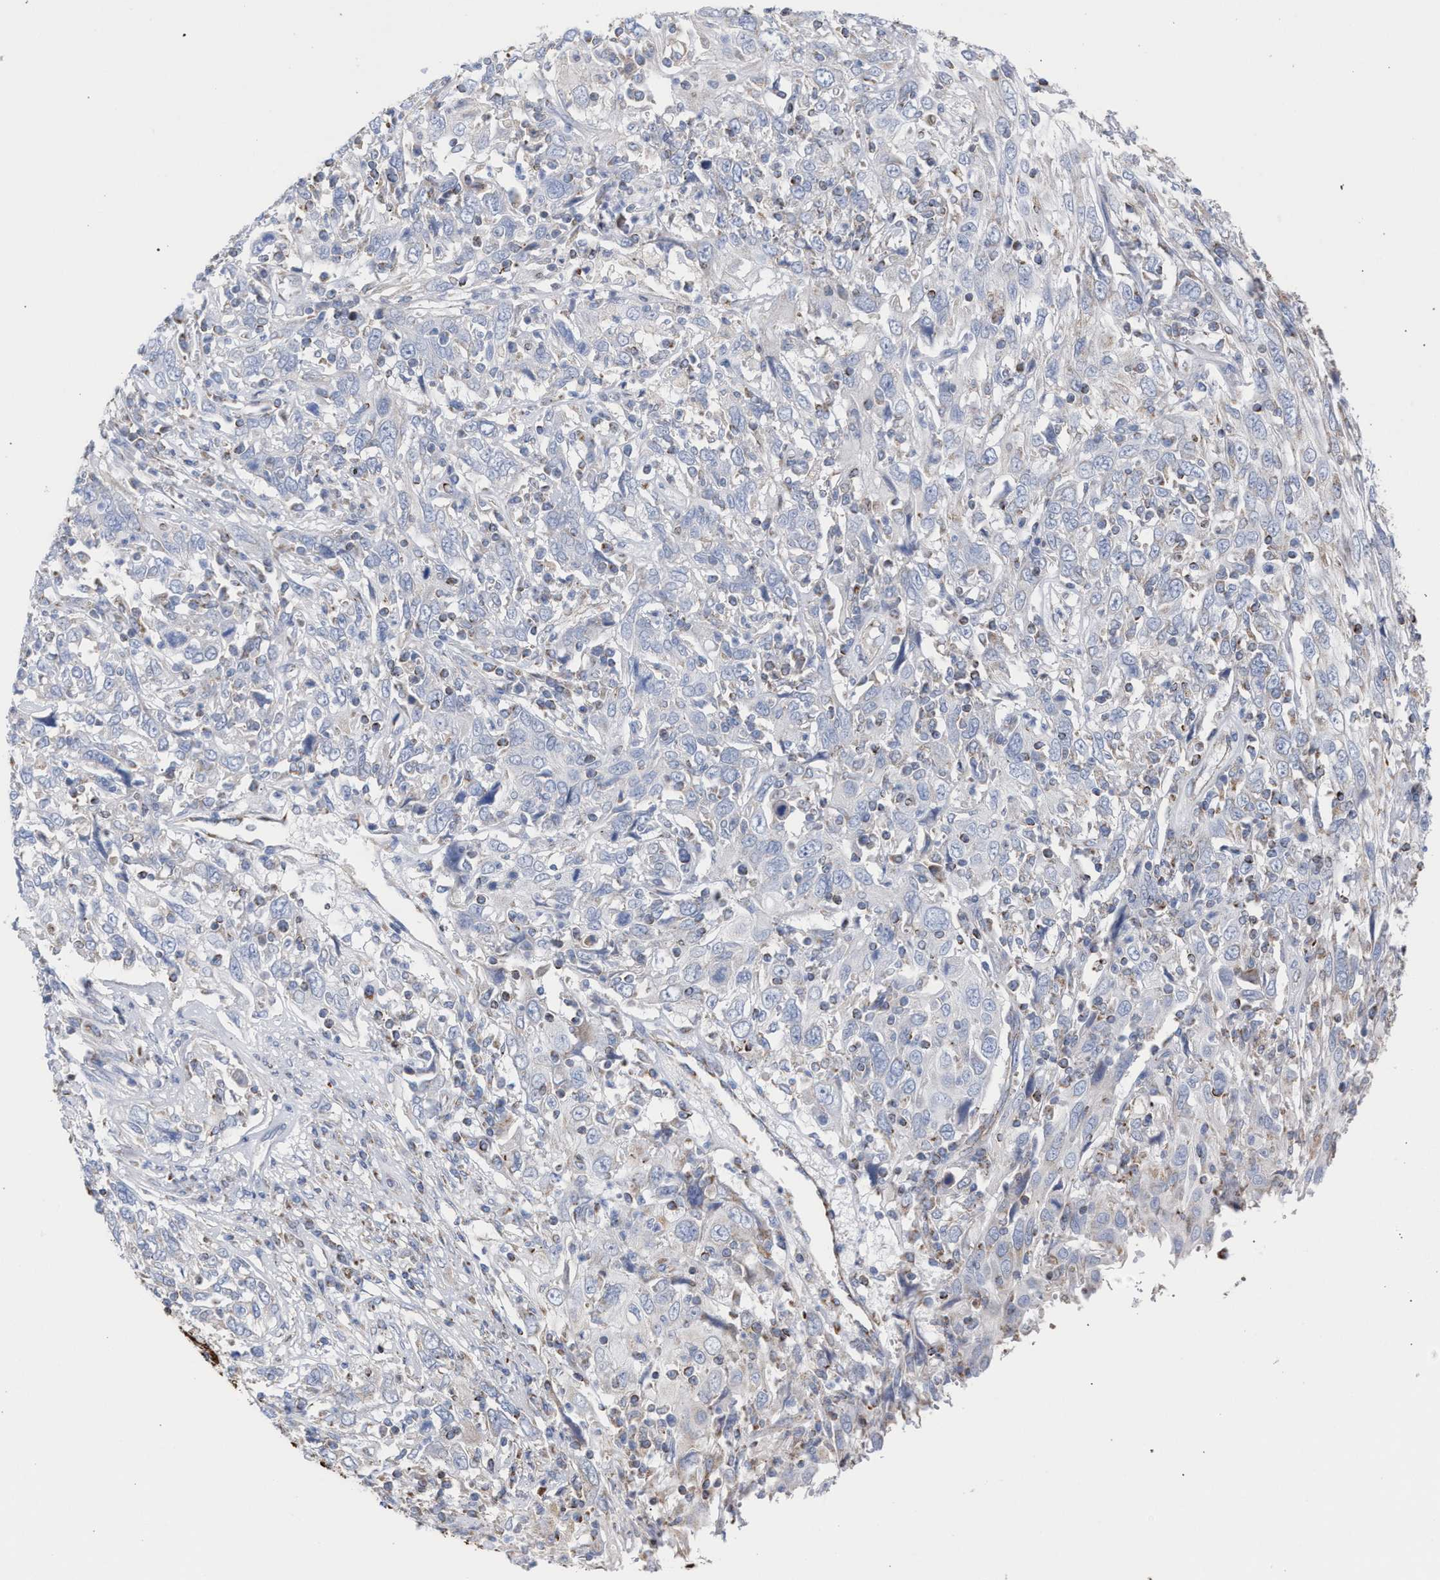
{"staining": {"intensity": "negative", "quantity": "none", "location": "none"}, "tissue": "cervical cancer", "cell_type": "Tumor cells", "image_type": "cancer", "snomed": [{"axis": "morphology", "description": "Squamous cell carcinoma, NOS"}, {"axis": "topography", "description": "Cervix"}], "caption": "DAB (3,3'-diaminobenzidine) immunohistochemical staining of squamous cell carcinoma (cervical) reveals no significant expression in tumor cells.", "gene": "ECI2", "patient": {"sex": "female", "age": 46}}